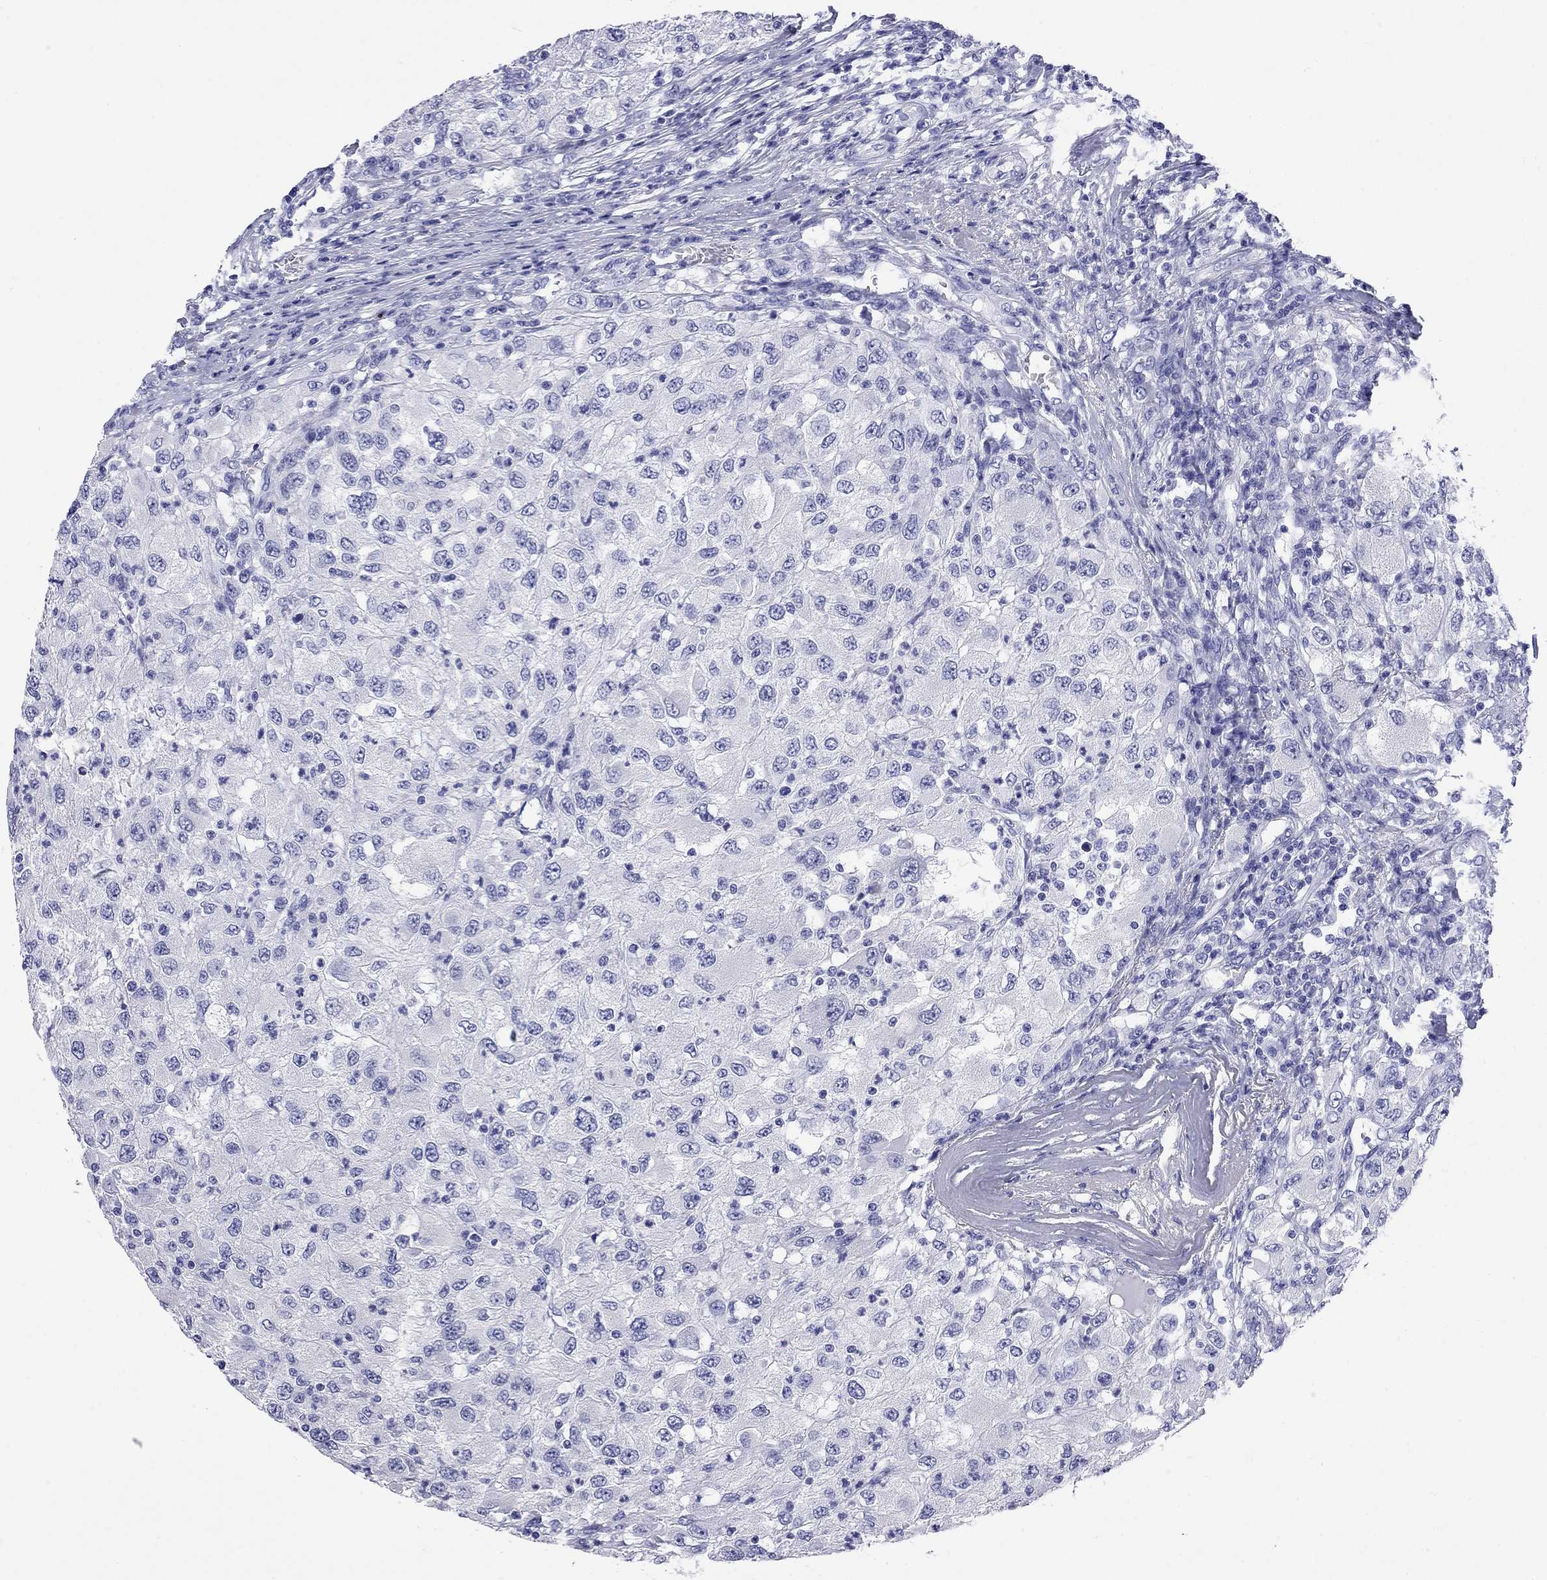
{"staining": {"intensity": "negative", "quantity": "none", "location": "none"}, "tissue": "renal cancer", "cell_type": "Tumor cells", "image_type": "cancer", "snomed": [{"axis": "morphology", "description": "Adenocarcinoma, NOS"}, {"axis": "topography", "description": "Kidney"}], "caption": "Photomicrograph shows no protein staining in tumor cells of renal cancer (adenocarcinoma) tissue.", "gene": "FIGLA", "patient": {"sex": "female", "age": 67}}